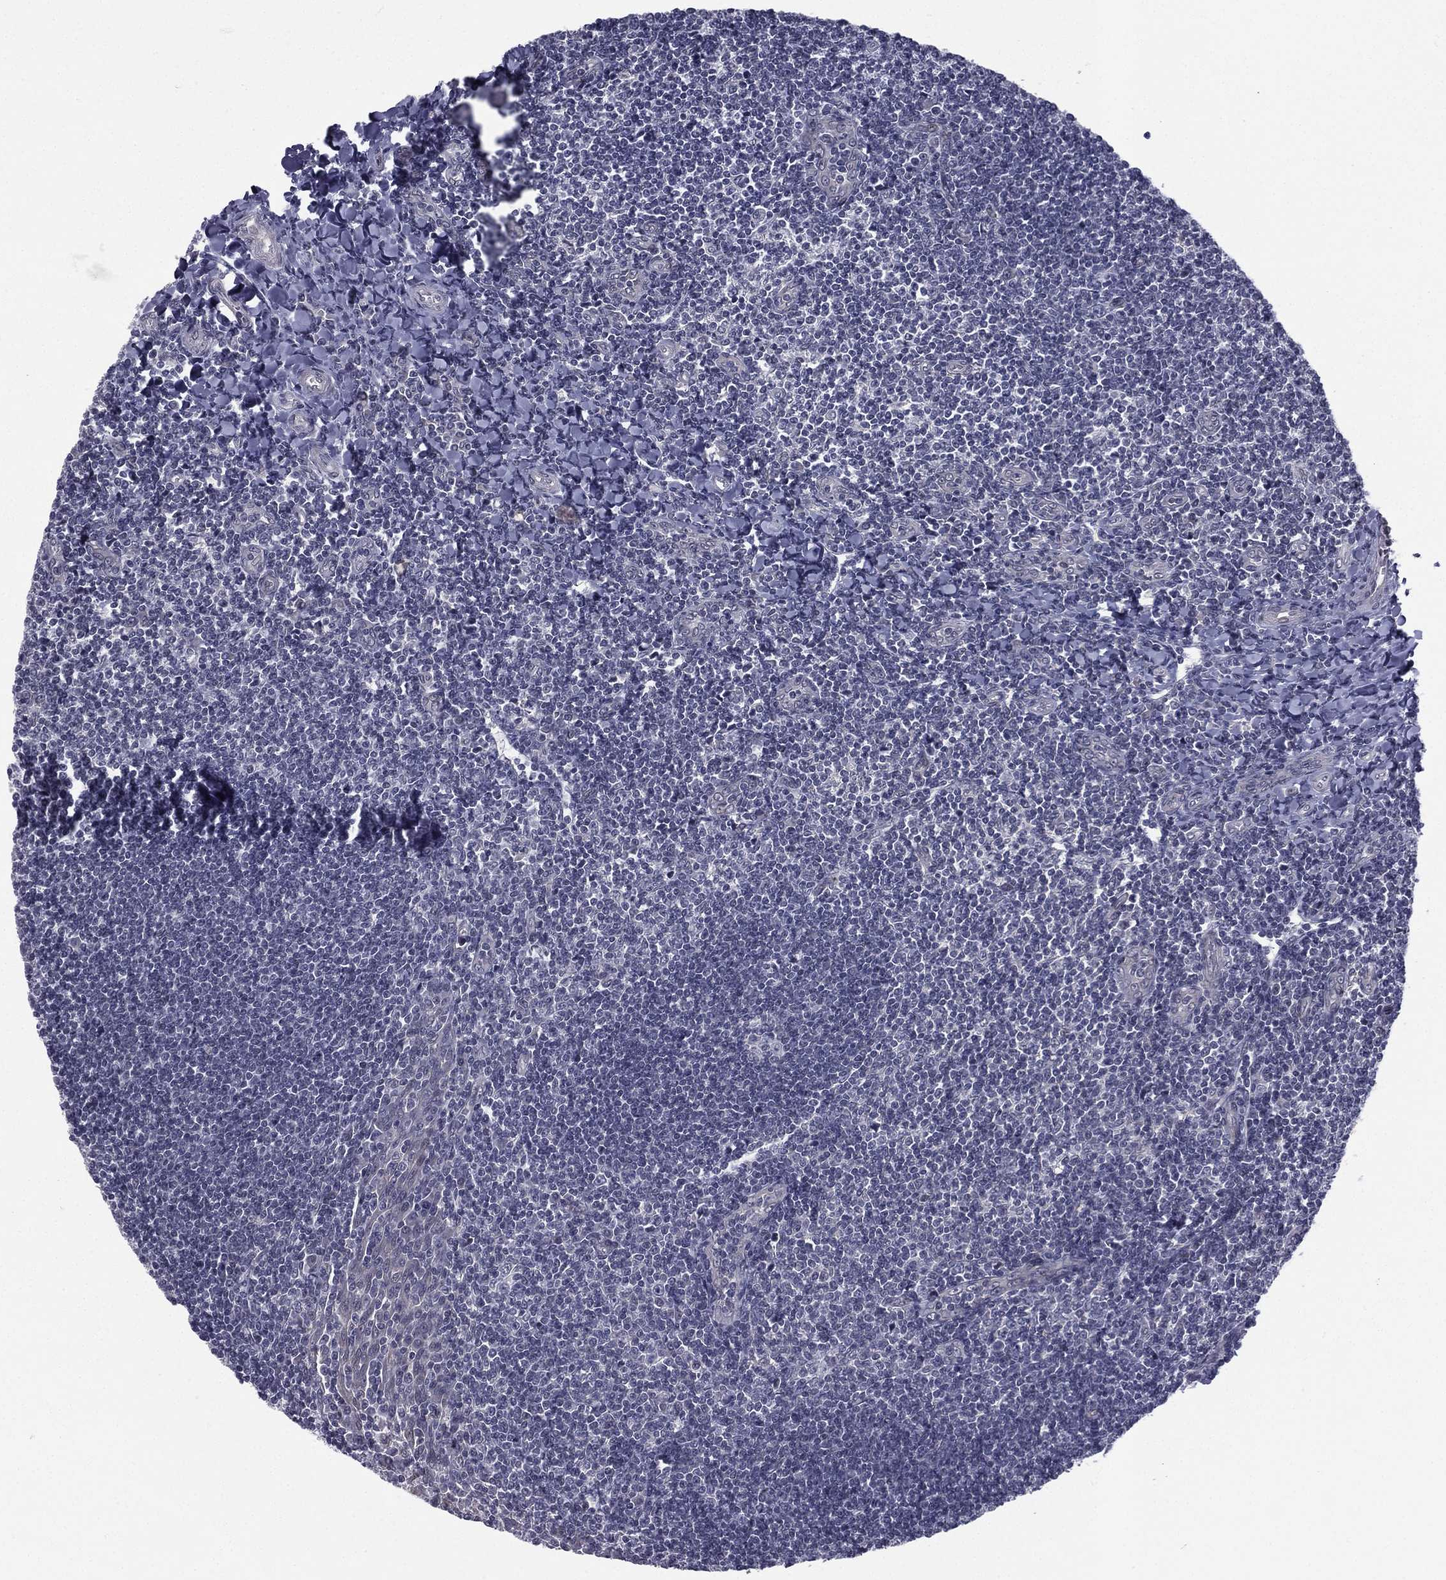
{"staining": {"intensity": "negative", "quantity": "none", "location": "none"}, "tissue": "tonsil", "cell_type": "Germinal center cells", "image_type": "normal", "snomed": [{"axis": "morphology", "description": "Normal tissue, NOS"}, {"axis": "topography", "description": "Tonsil"}], "caption": "Protein analysis of unremarkable tonsil reveals no significant expression in germinal center cells.", "gene": "ACTRT2", "patient": {"sex": "female", "age": 12}}